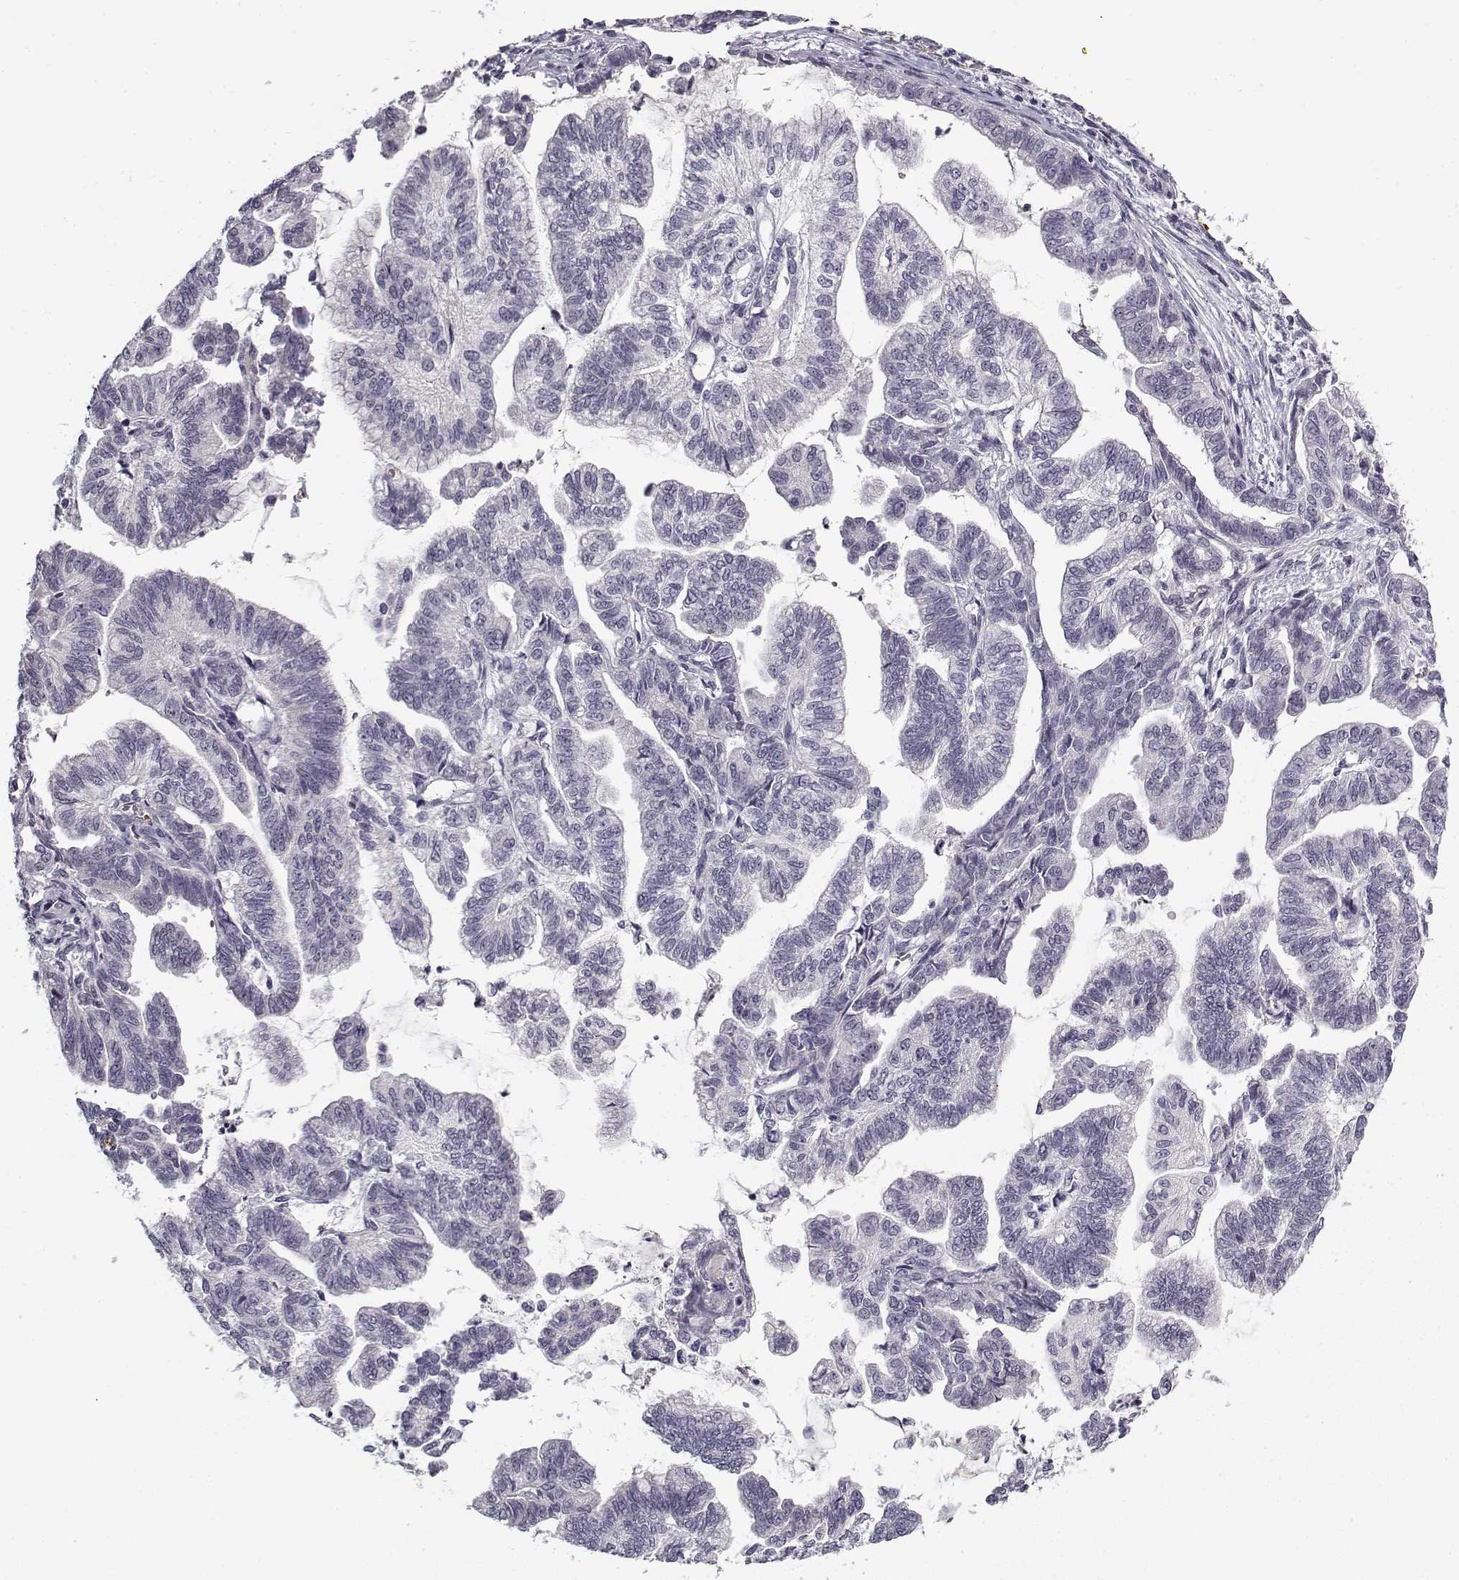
{"staining": {"intensity": "negative", "quantity": "none", "location": "none"}, "tissue": "stomach cancer", "cell_type": "Tumor cells", "image_type": "cancer", "snomed": [{"axis": "morphology", "description": "Adenocarcinoma, NOS"}, {"axis": "topography", "description": "Stomach"}], "caption": "Stomach cancer (adenocarcinoma) was stained to show a protein in brown. There is no significant expression in tumor cells. Nuclei are stained in blue.", "gene": "SNCA", "patient": {"sex": "male", "age": 83}}